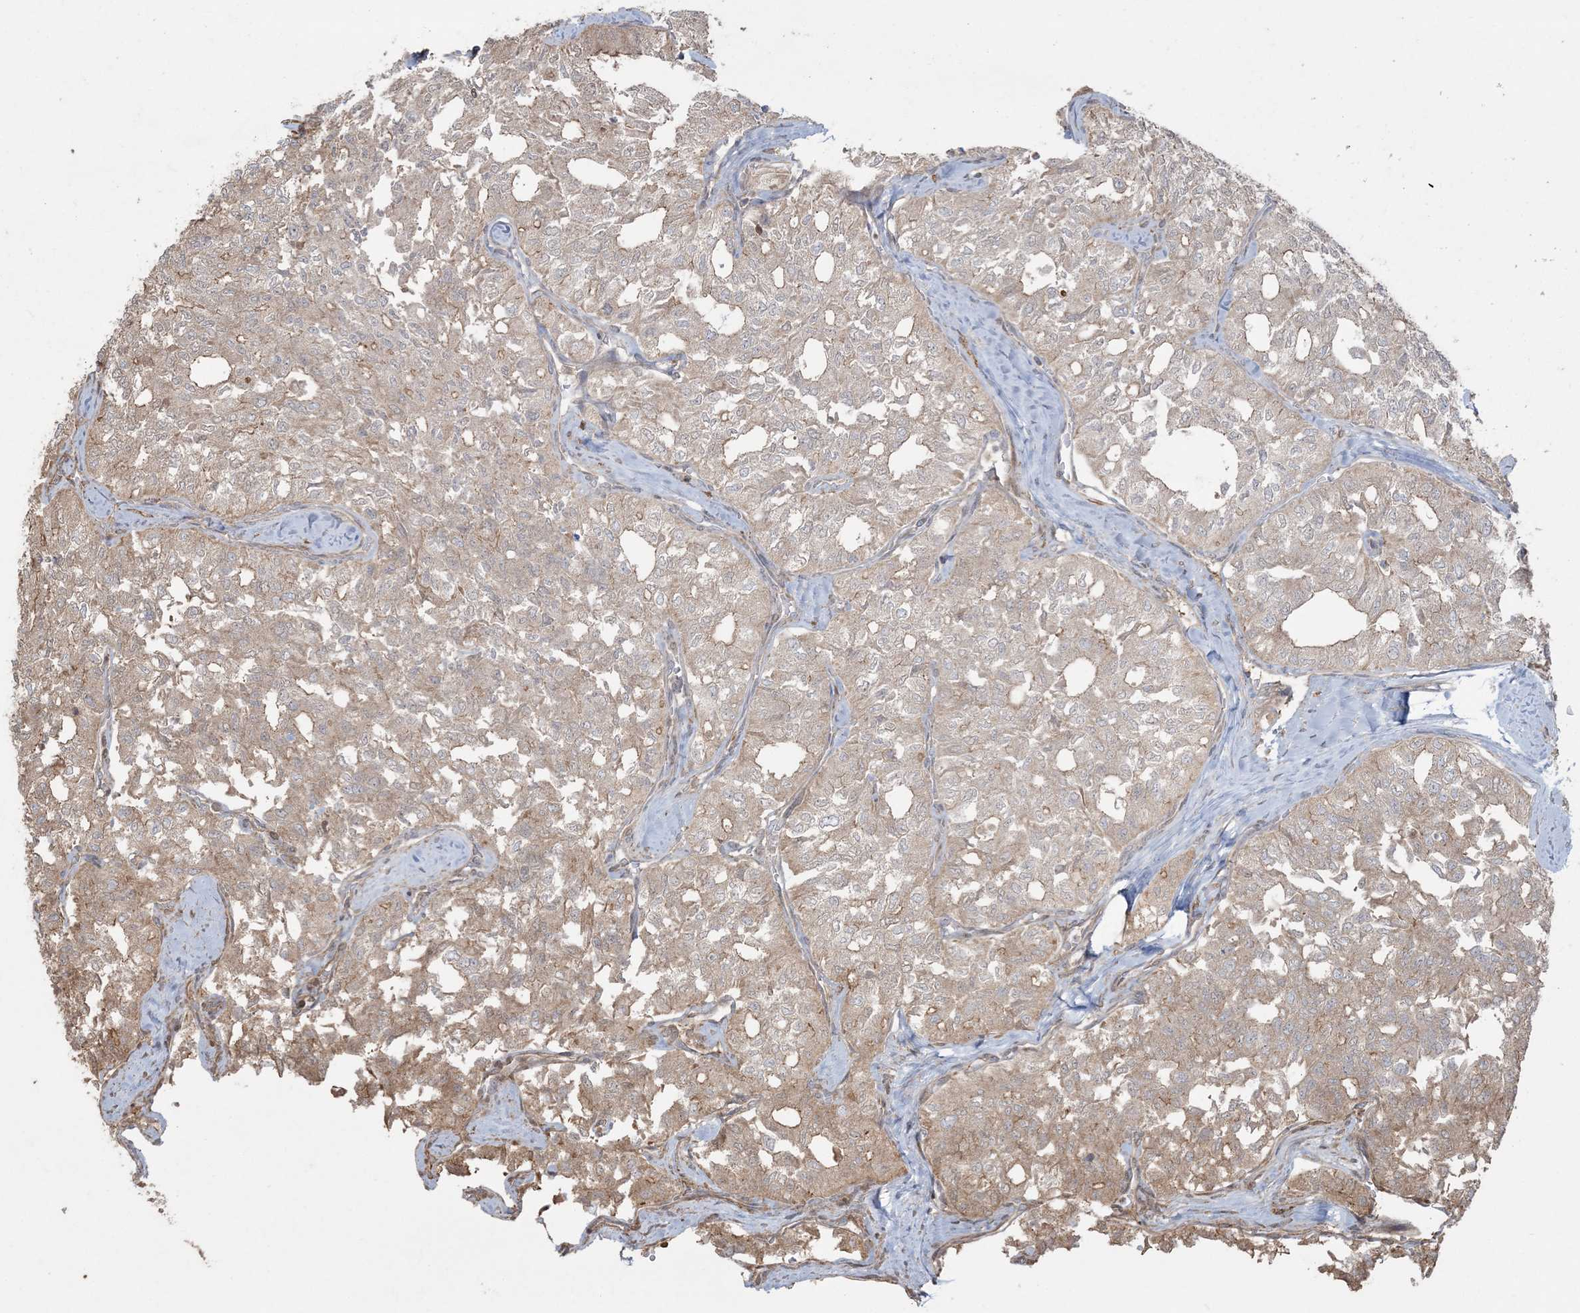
{"staining": {"intensity": "weak", "quantity": "25%-75%", "location": "cytoplasmic/membranous"}, "tissue": "thyroid cancer", "cell_type": "Tumor cells", "image_type": "cancer", "snomed": [{"axis": "morphology", "description": "Follicular adenoma carcinoma, NOS"}, {"axis": "topography", "description": "Thyroid gland"}], "caption": "There is low levels of weak cytoplasmic/membranous staining in tumor cells of follicular adenoma carcinoma (thyroid), as demonstrated by immunohistochemical staining (brown color).", "gene": "HNMT", "patient": {"sex": "male", "age": 75}}